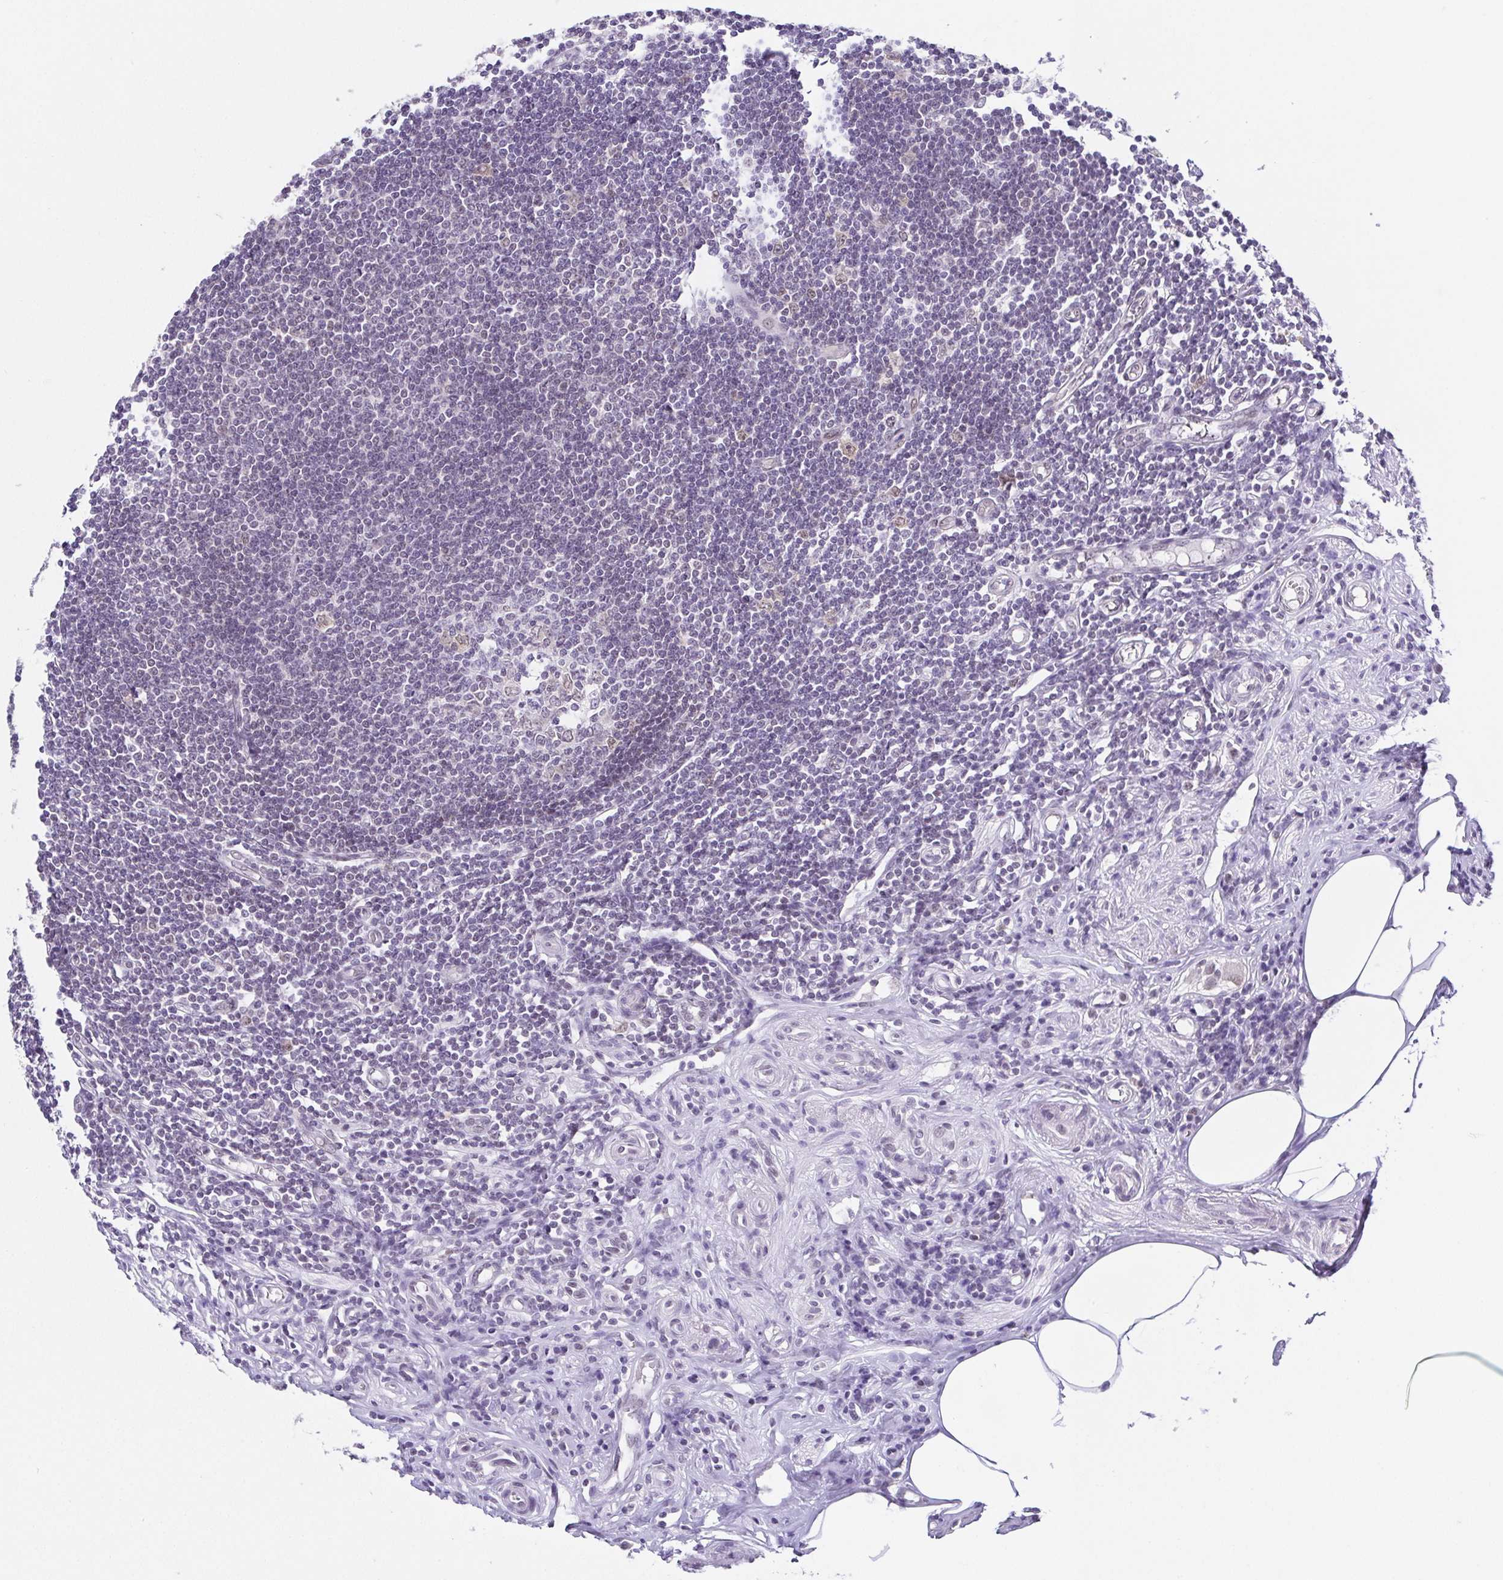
{"staining": {"intensity": "moderate", "quantity": ">75%", "location": "nuclear"}, "tissue": "appendix", "cell_type": "Glandular cells", "image_type": "normal", "snomed": [{"axis": "morphology", "description": "Normal tissue, NOS"}, {"axis": "topography", "description": "Appendix"}], "caption": "Moderate nuclear positivity is identified in approximately >75% of glandular cells in benign appendix. Using DAB (3,3'-diaminobenzidine) (brown) and hematoxylin (blue) stains, captured at high magnification using brightfield microscopy.", "gene": "RBM3", "patient": {"sex": "female", "age": 57}}